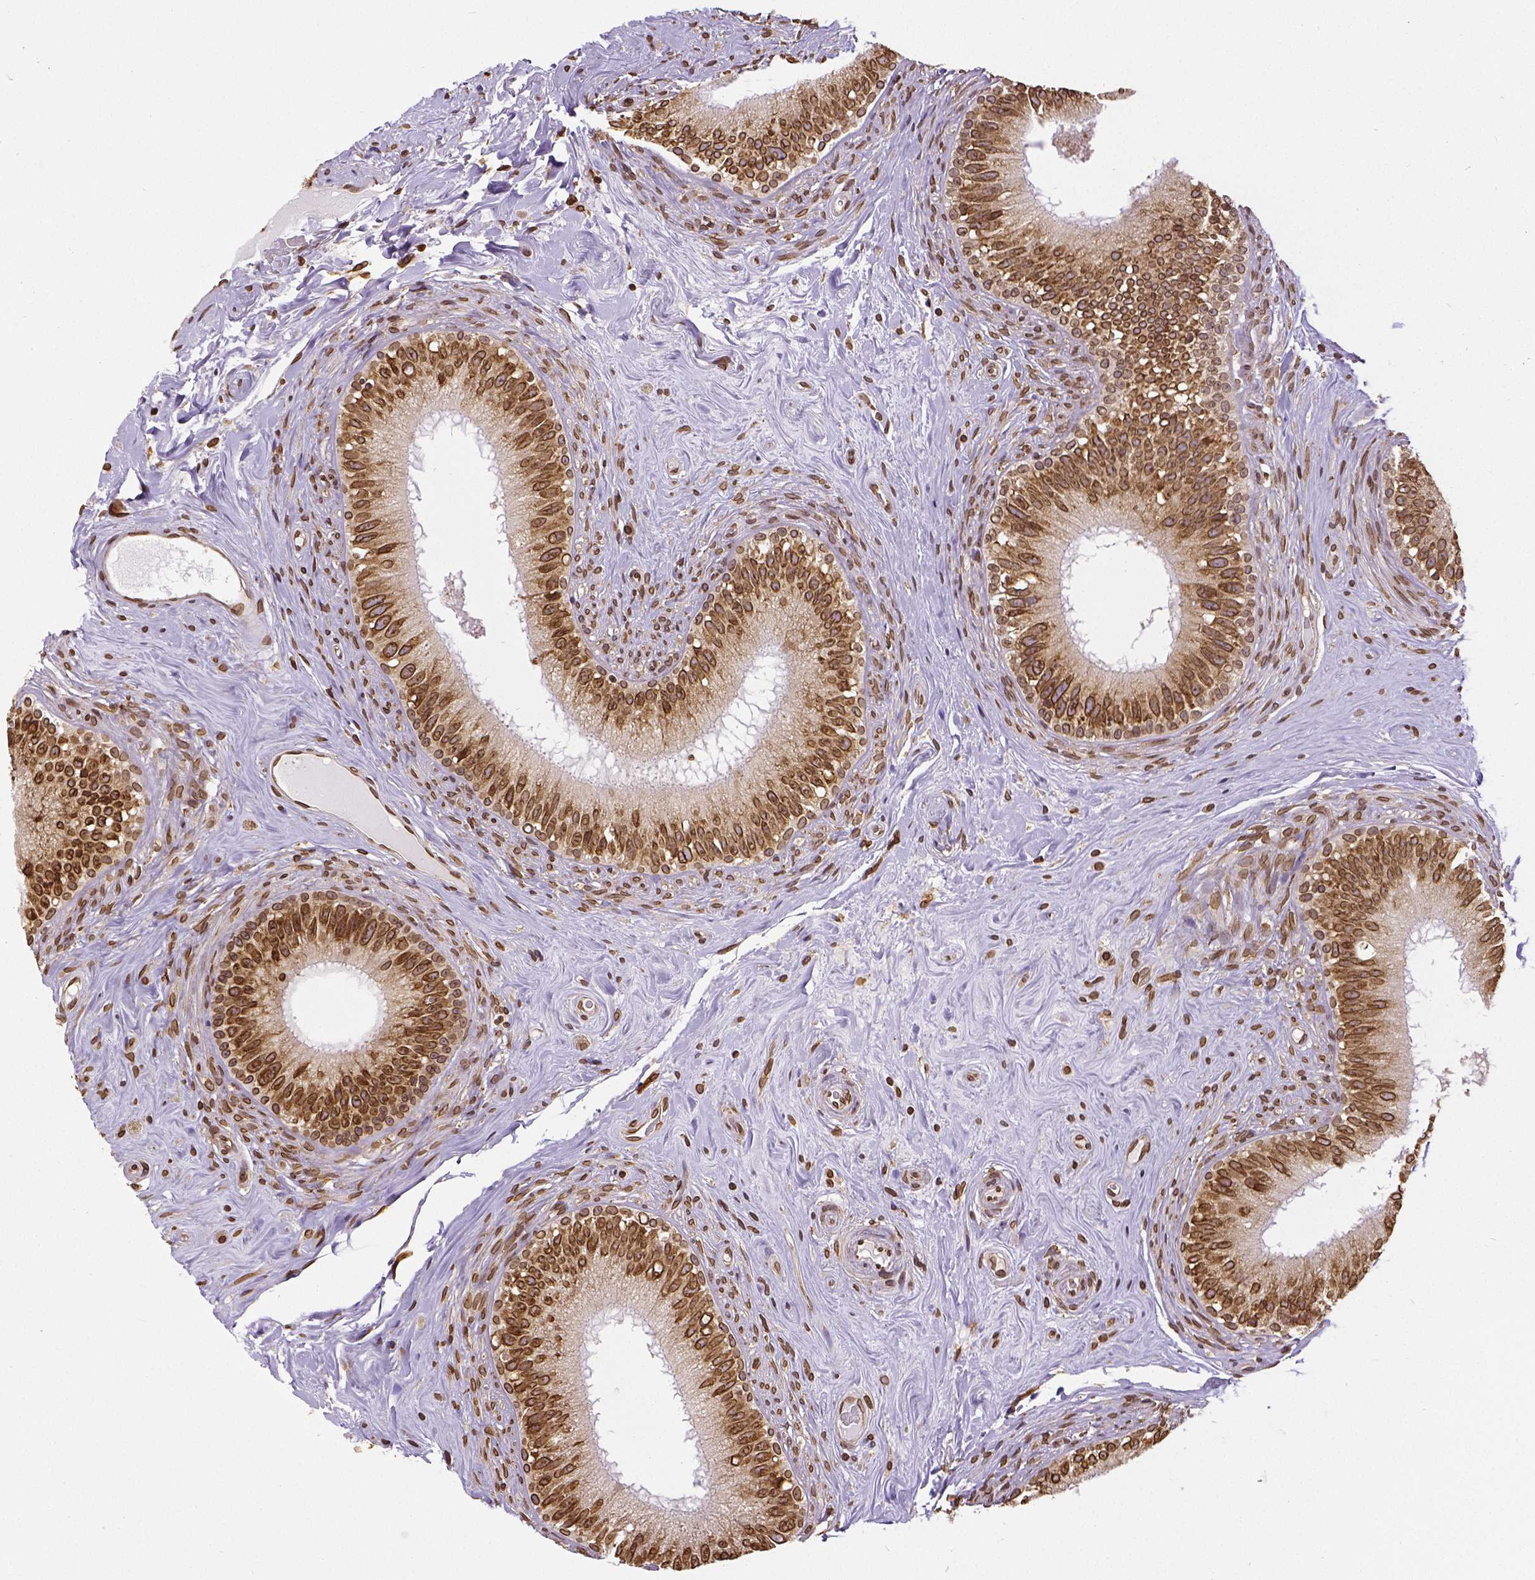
{"staining": {"intensity": "strong", "quantity": ">75%", "location": "cytoplasmic/membranous,nuclear"}, "tissue": "epididymis", "cell_type": "Glandular cells", "image_type": "normal", "snomed": [{"axis": "morphology", "description": "Normal tissue, NOS"}, {"axis": "topography", "description": "Epididymis"}], "caption": "Protein staining demonstrates strong cytoplasmic/membranous,nuclear positivity in approximately >75% of glandular cells in benign epididymis. The protein is stained brown, and the nuclei are stained in blue (DAB IHC with brightfield microscopy, high magnification).", "gene": "MTDH", "patient": {"sex": "male", "age": 59}}